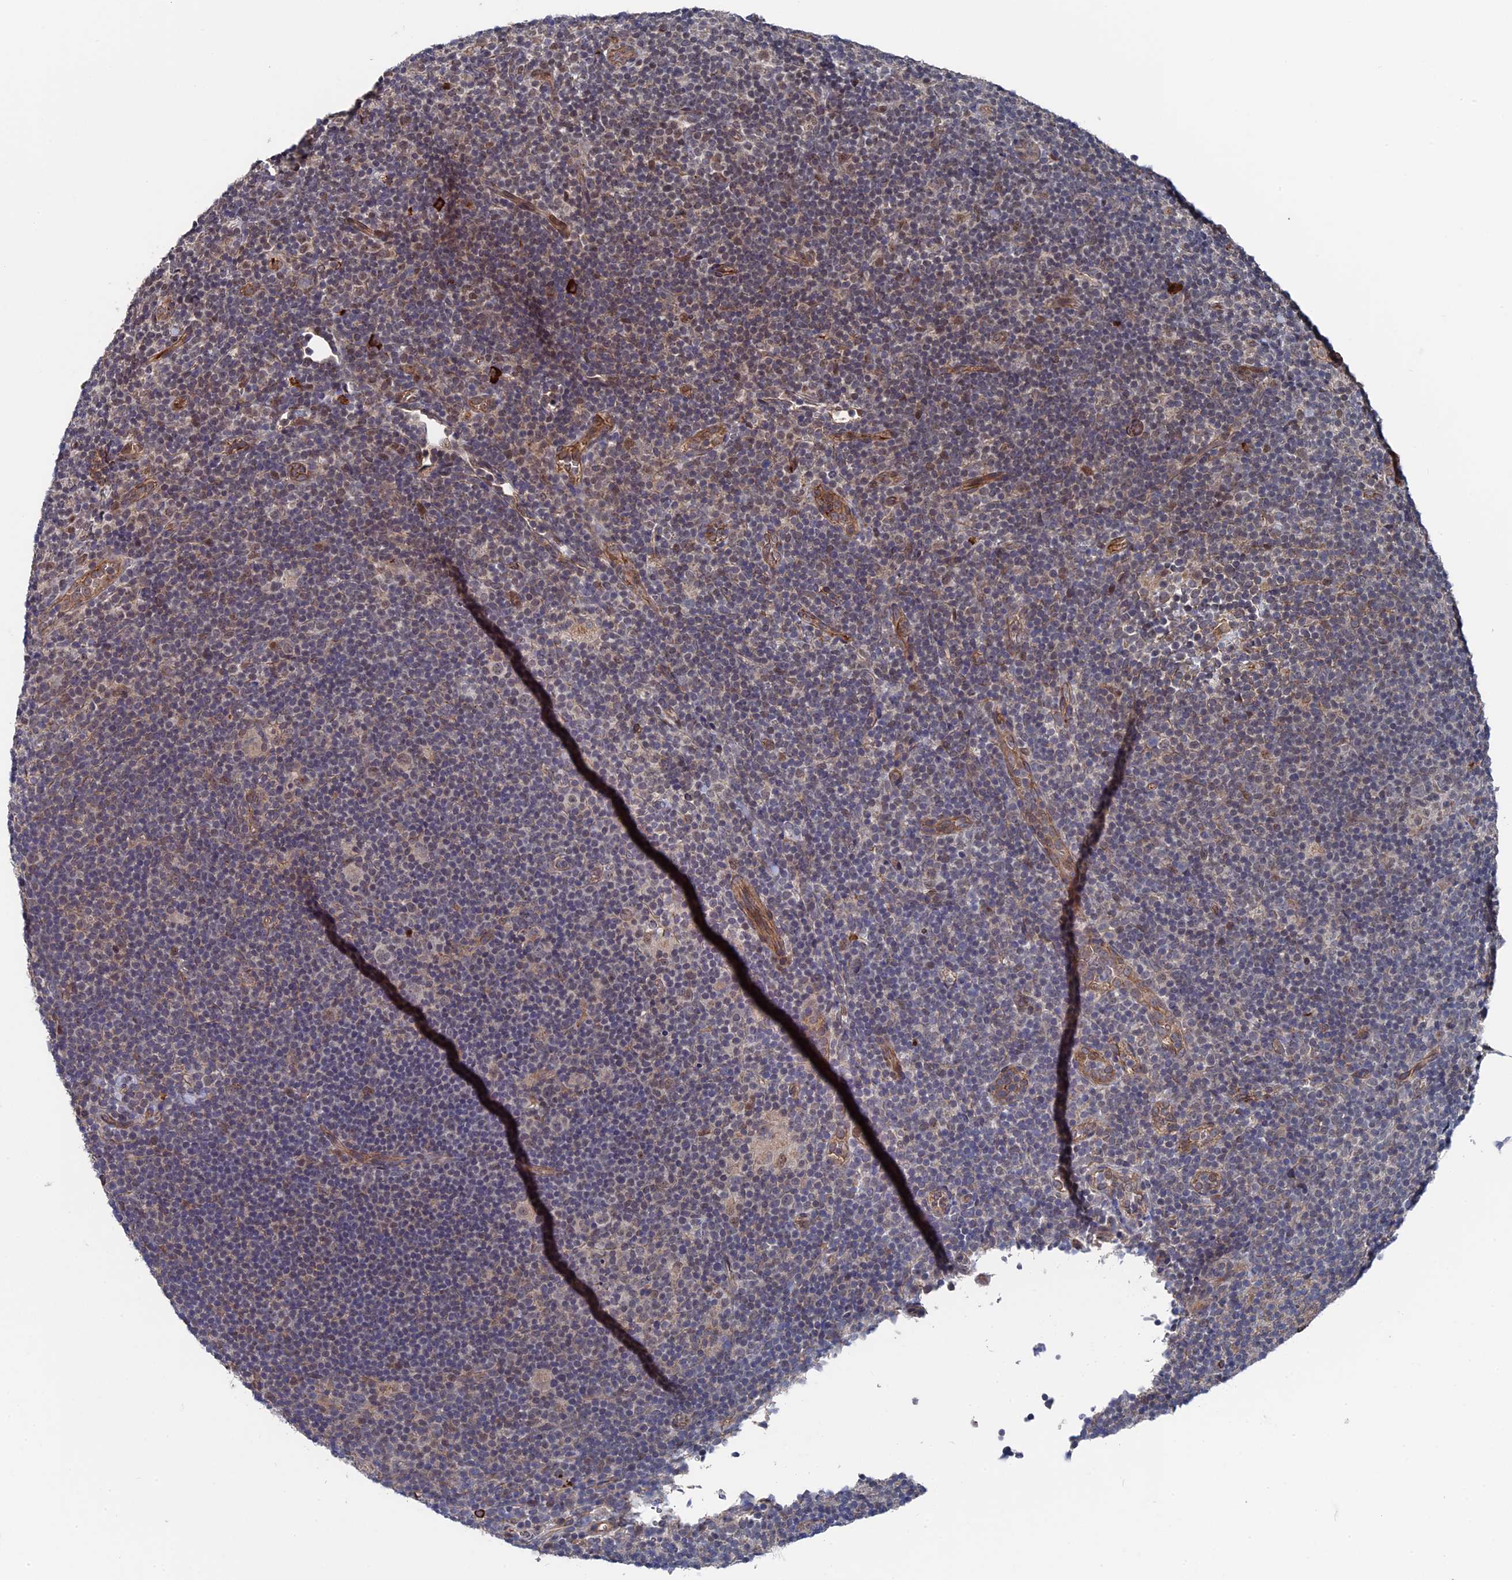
{"staining": {"intensity": "negative", "quantity": "none", "location": "none"}, "tissue": "lymphoma", "cell_type": "Tumor cells", "image_type": "cancer", "snomed": [{"axis": "morphology", "description": "Hodgkin's disease, NOS"}, {"axis": "topography", "description": "Lymph node"}], "caption": "High power microscopy histopathology image of an immunohistochemistry (IHC) image of Hodgkin's disease, revealing no significant positivity in tumor cells.", "gene": "RPUSD1", "patient": {"sex": "female", "age": 57}}